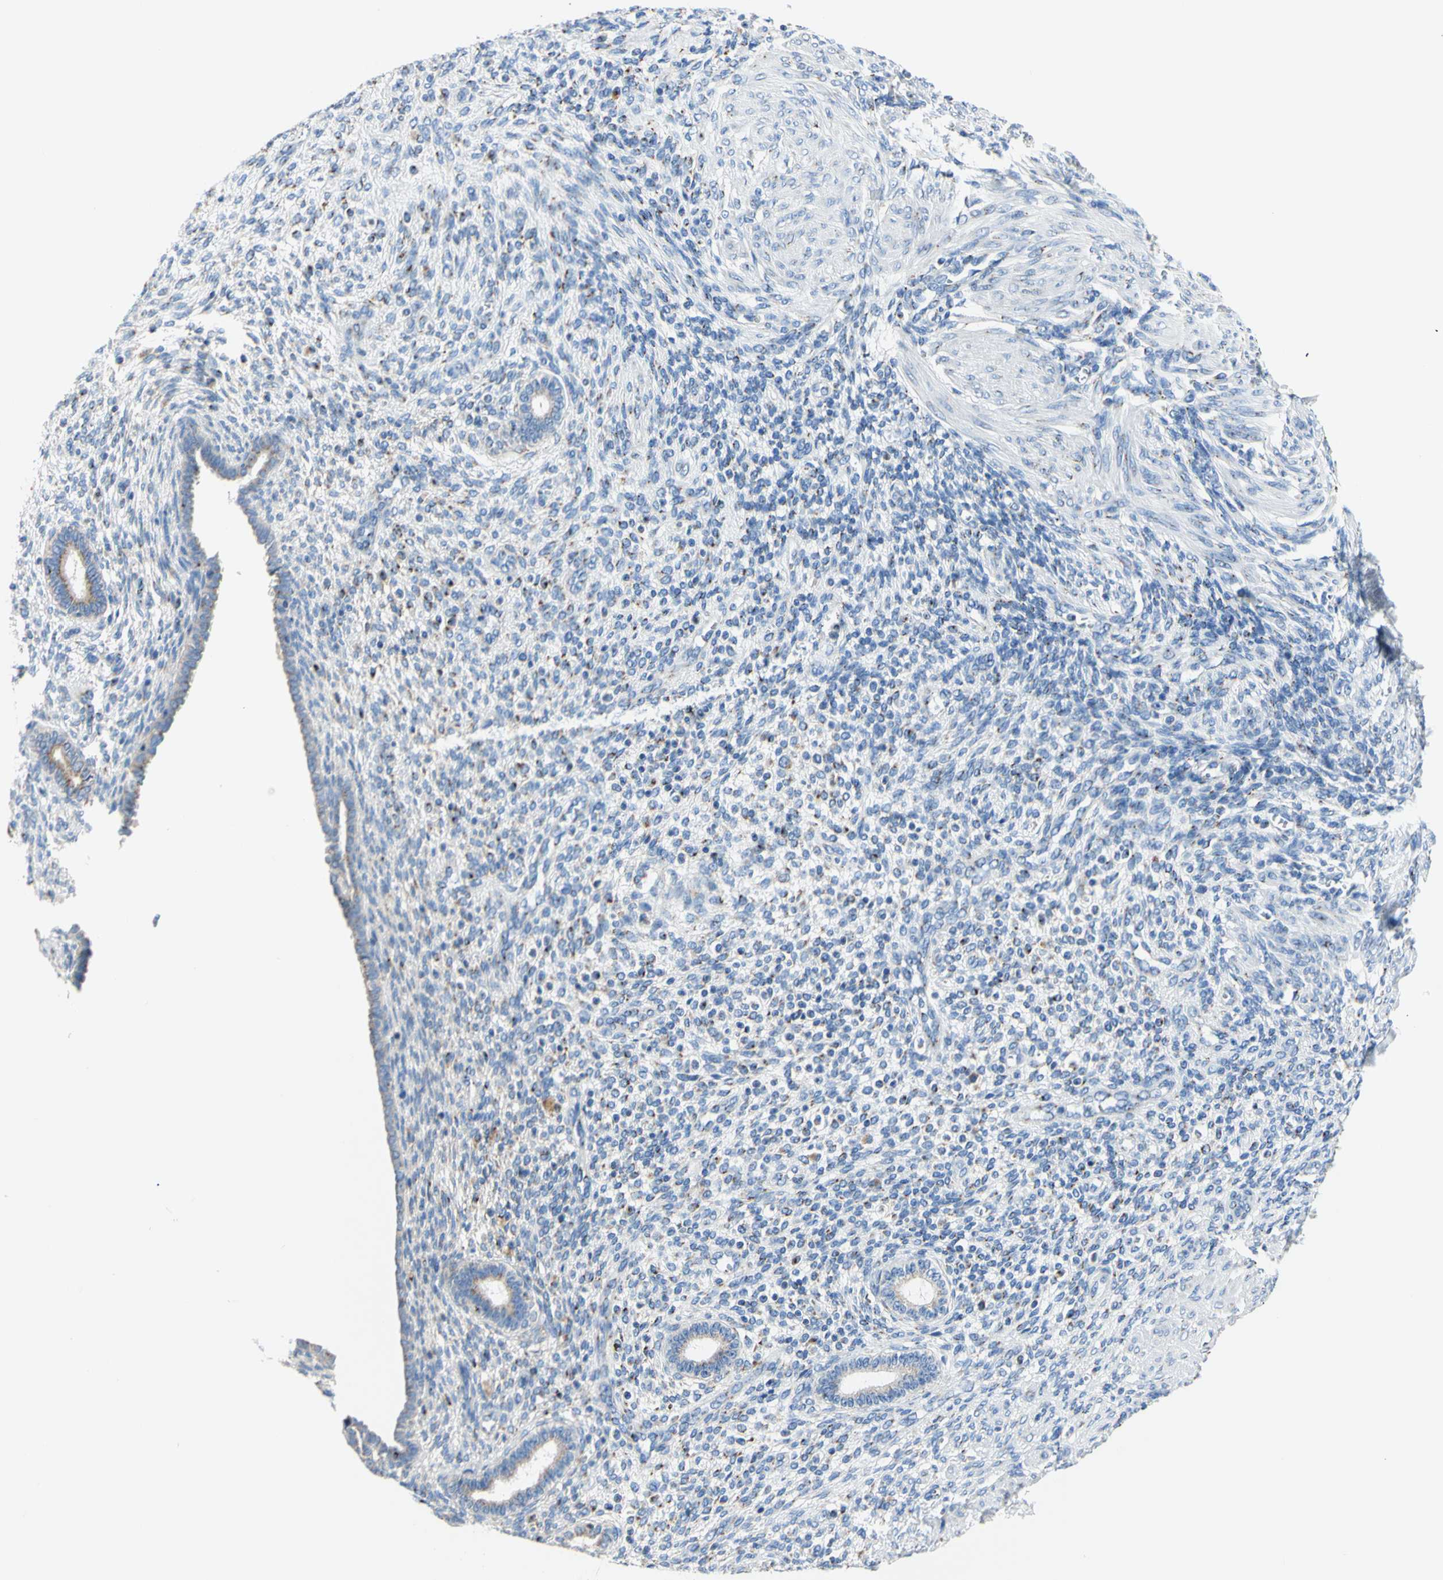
{"staining": {"intensity": "weak", "quantity": "<25%", "location": "cytoplasmic/membranous"}, "tissue": "endometrium", "cell_type": "Cells in endometrial stroma", "image_type": "normal", "snomed": [{"axis": "morphology", "description": "Normal tissue, NOS"}, {"axis": "topography", "description": "Endometrium"}], "caption": "This is a image of immunohistochemistry (IHC) staining of normal endometrium, which shows no staining in cells in endometrial stroma.", "gene": "GALNT2", "patient": {"sex": "female", "age": 72}}